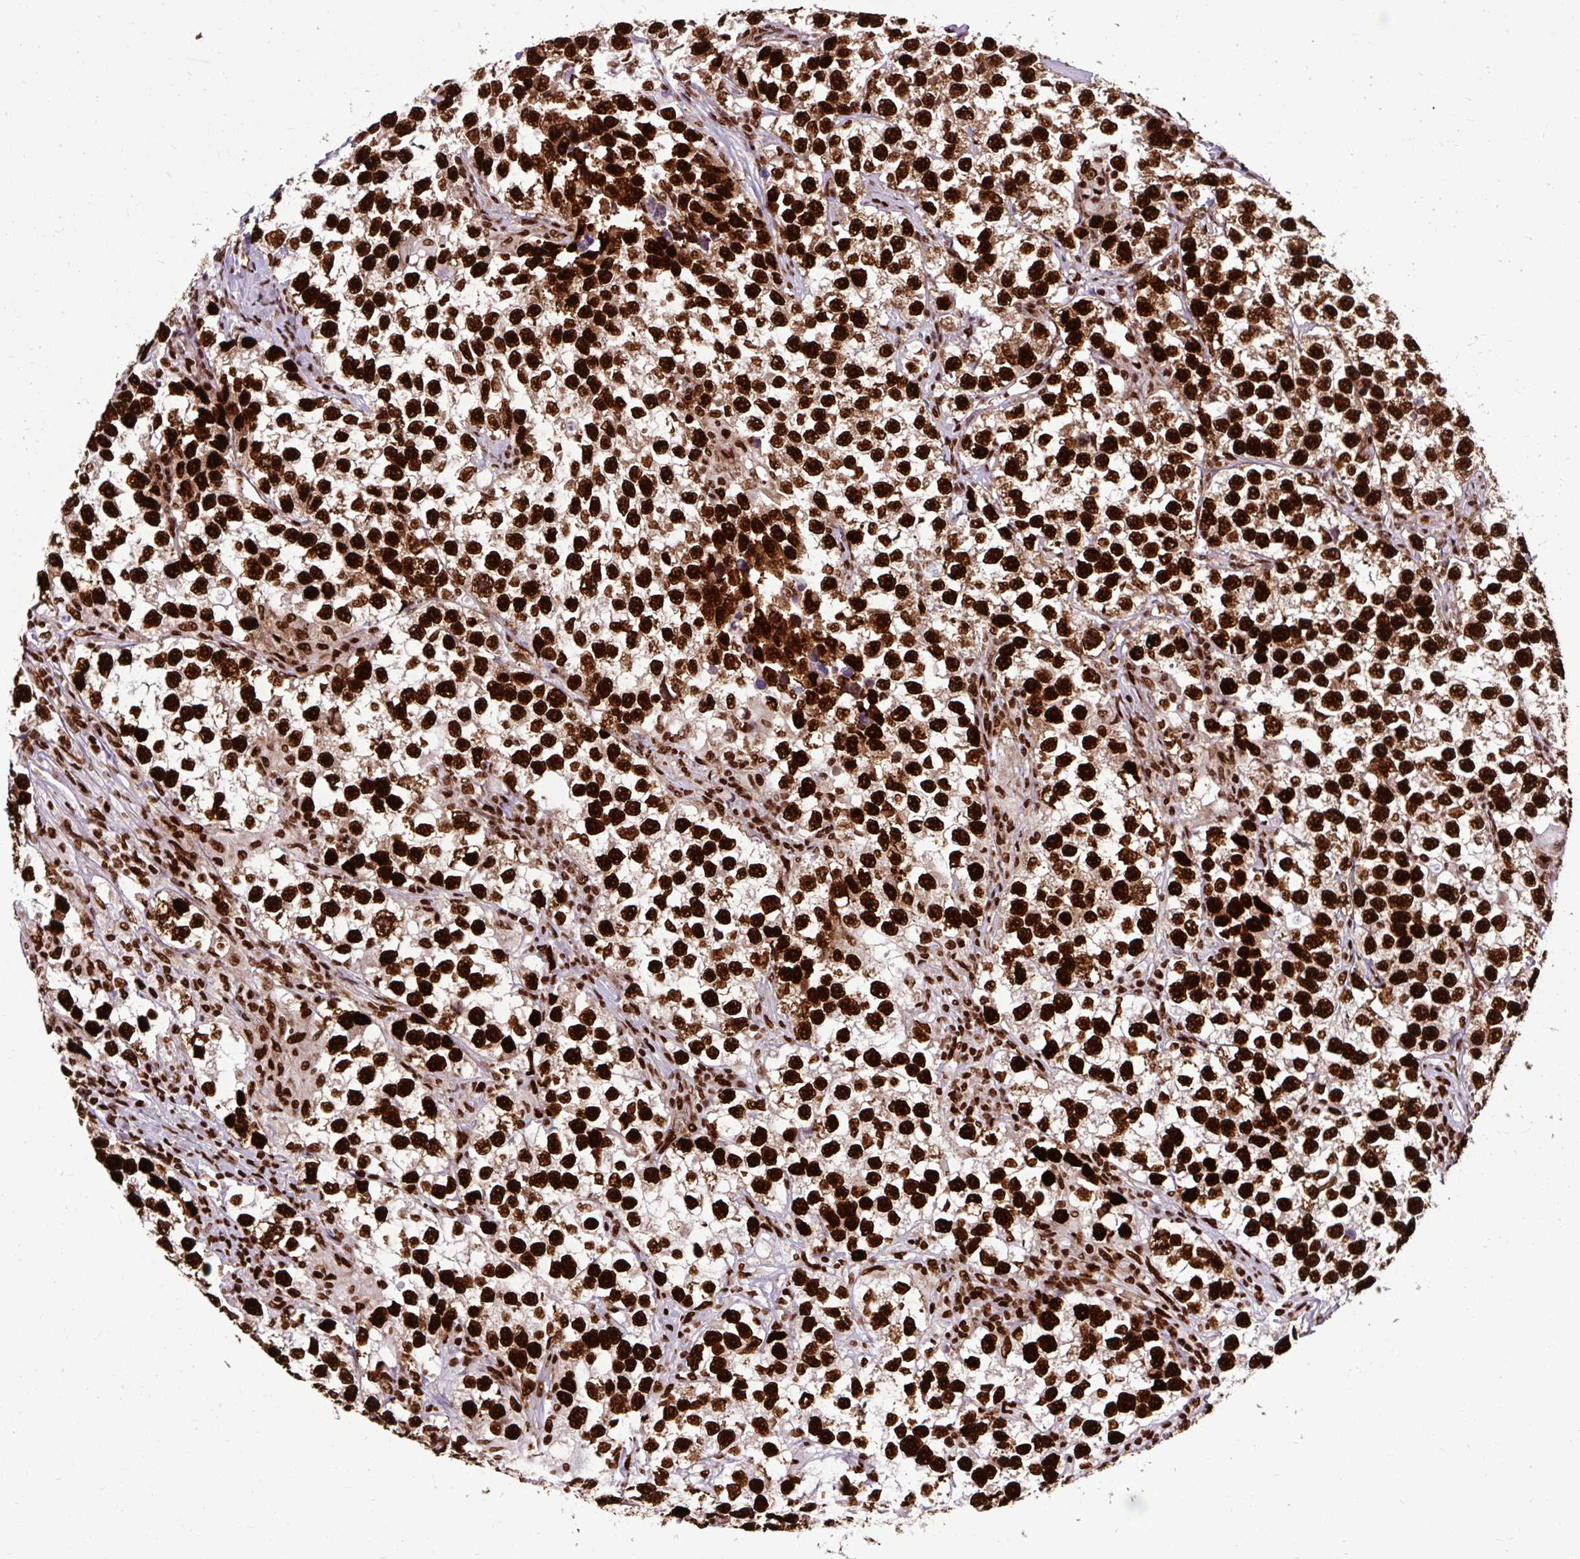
{"staining": {"intensity": "strong", "quantity": ">75%", "location": "nuclear"}, "tissue": "testis cancer", "cell_type": "Tumor cells", "image_type": "cancer", "snomed": [{"axis": "morphology", "description": "Seminoma, NOS"}, {"axis": "topography", "description": "Testis"}], "caption": "The immunohistochemical stain highlights strong nuclear positivity in tumor cells of testis seminoma tissue. The staining was performed using DAB to visualize the protein expression in brown, while the nuclei were stained in blue with hematoxylin (Magnification: 20x).", "gene": "FUS", "patient": {"sex": "male", "age": 46}}